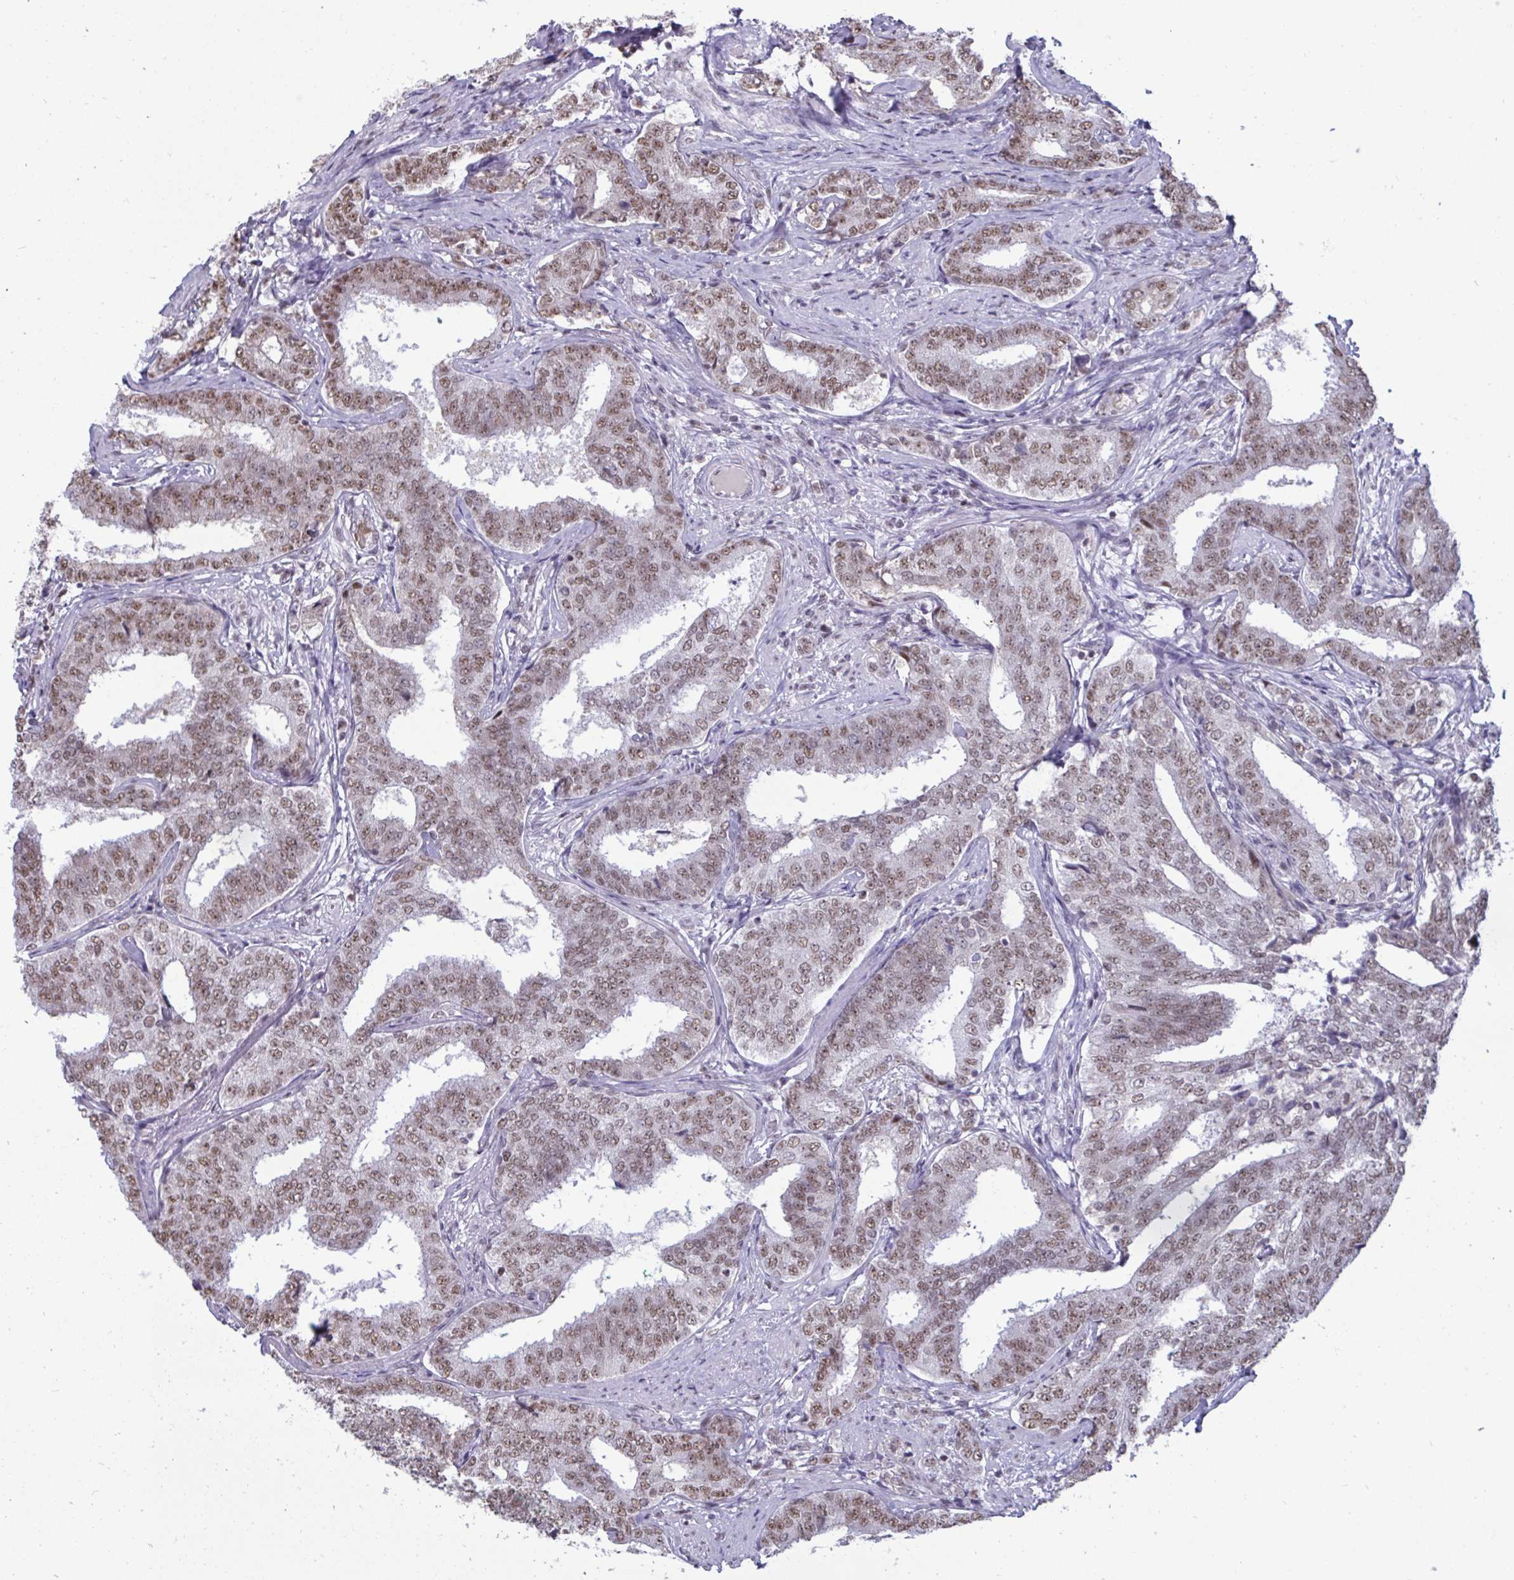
{"staining": {"intensity": "moderate", "quantity": ">75%", "location": "nuclear"}, "tissue": "prostate cancer", "cell_type": "Tumor cells", "image_type": "cancer", "snomed": [{"axis": "morphology", "description": "Adenocarcinoma, High grade"}, {"axis": "topography", "description": "Prostate"}], "caption": "This photomicrograph demonstrates immunohistochemistry (IHC) staining of prostate cancer (adenocarcinoma (high-grade)), with medium moderate nuclear expression in about >75% of tumor cells.", "gene": "PUF60", "patient": {"sex": "male", "age": 72}}